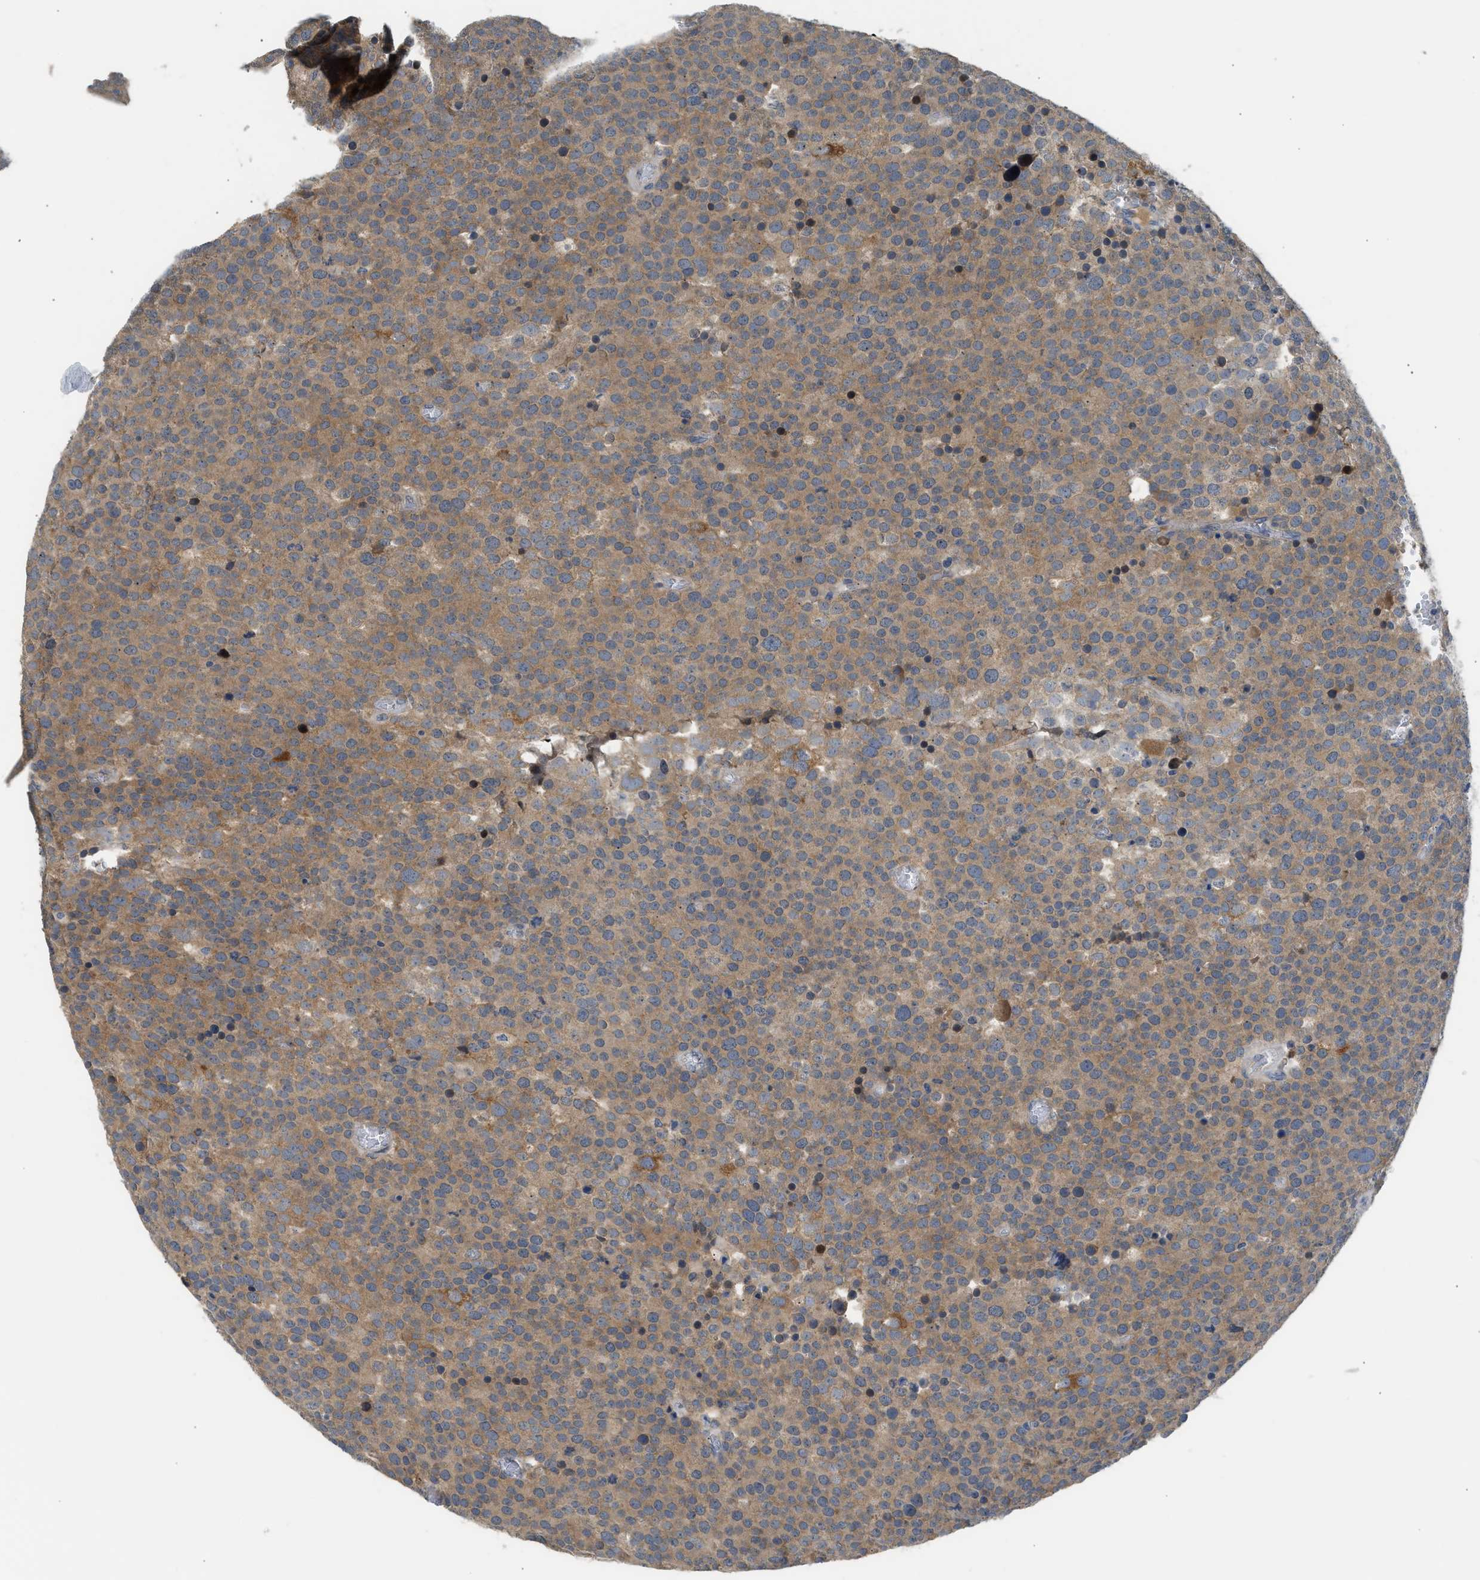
{"staining": {"intensity": "moderate", "quantity": ">75%", "location": "cytoplasmic/membranous"}, "tissue": "testis cancer", "cell_type": "Tumor cells", "image_type": "cancer", "snomed": [{"axis": "morphology", "description": "Normal tissue, NOS"}, {"axis": "morphology", "description": "Seminoma, NOS"}, {"axis": "topography", "description": "Testis"}], "caption": "IHC (DAB (3,3'-diaminobenzidine)) staining of human seminoma (testis) exhibits moderate cytoplasmic/membranous protein expression in about >75% of tumor cells.", "gene": "RHBDF2", "patient": {"sex": "male", "age": 71}}